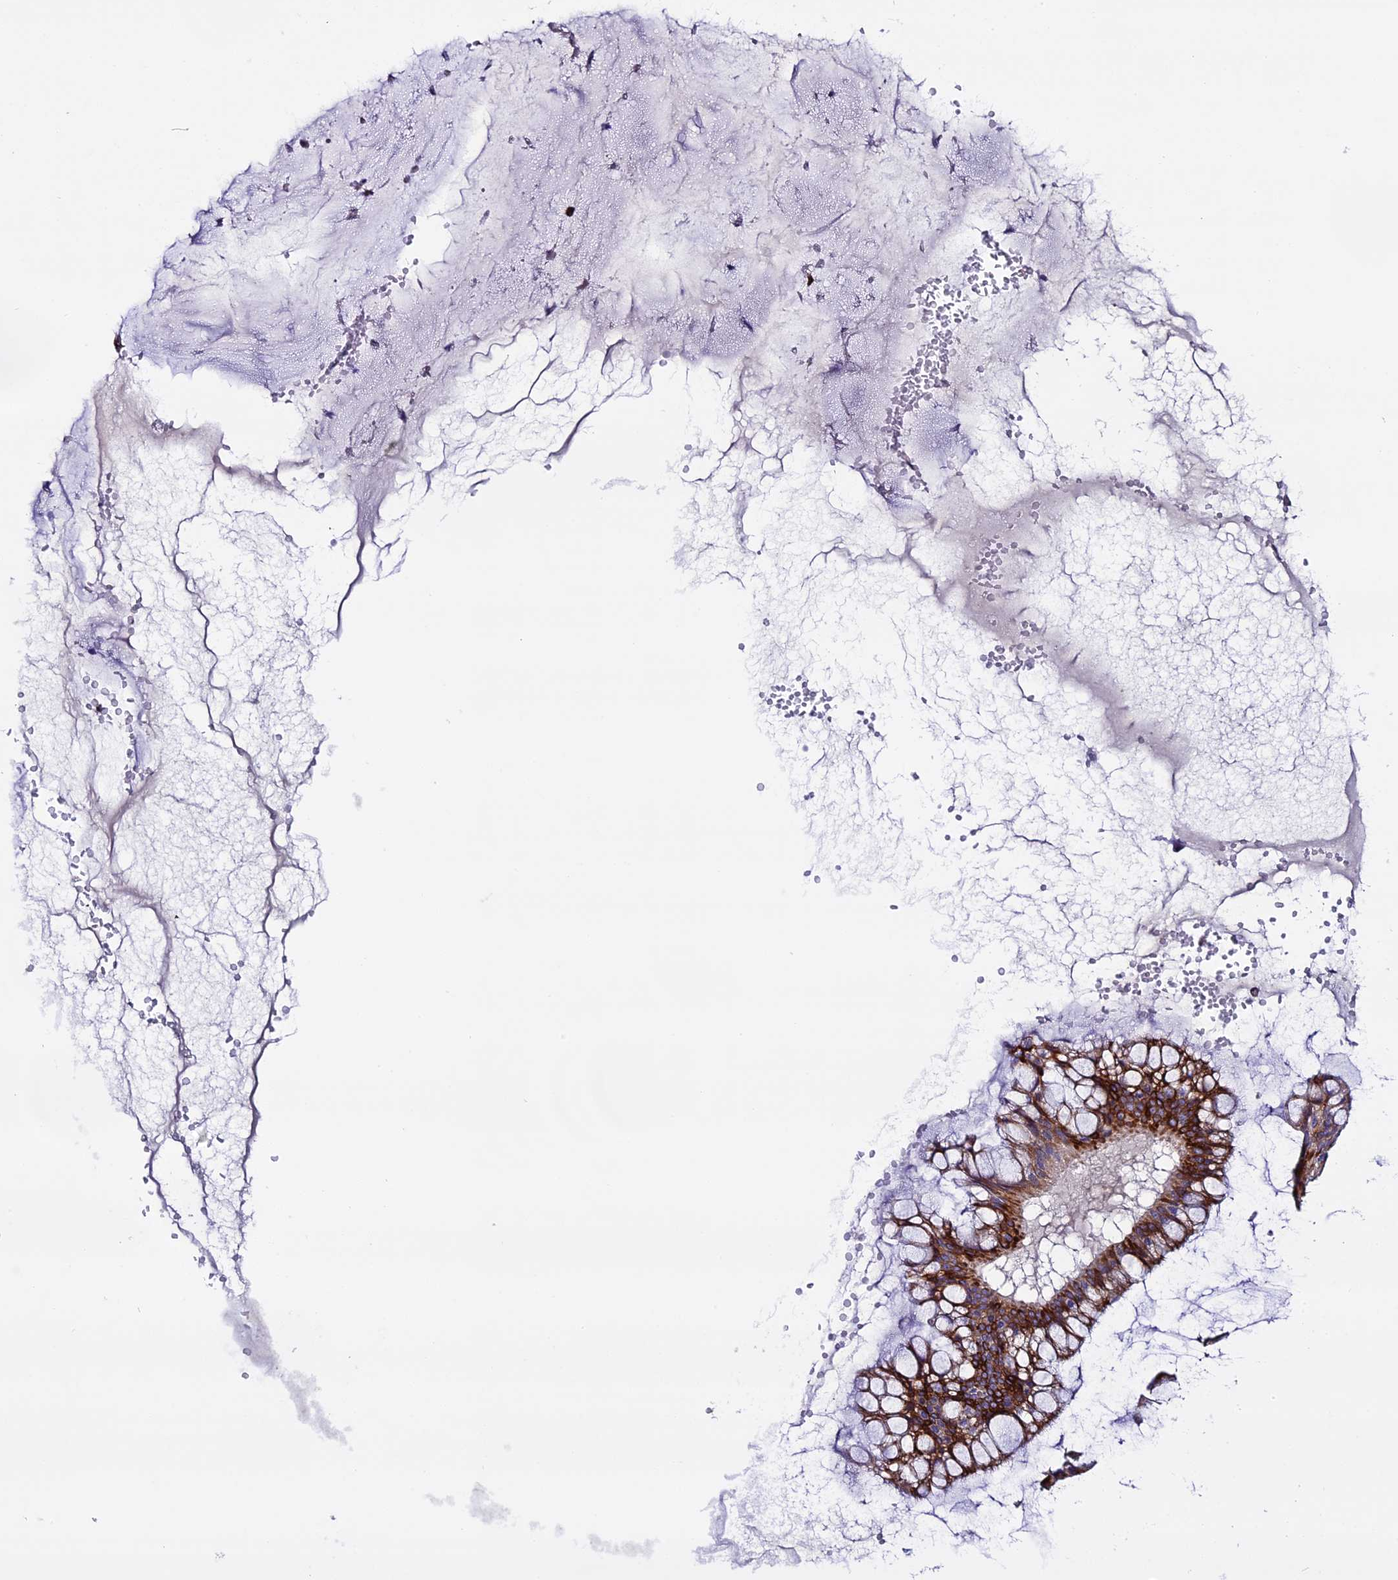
{"staining": {"intensity": "strong", "quantity": ">75%", "location": "cytoplasmic/membranous"}, "tissue": "ovarian cancer", "cell_type": "Tumor cells", "image_type": "cancer", "snomed": [{"axis": "morphology", "description": "Cystadenocarcinoma, mucinous, NOS"}, {"axis": "topography", "description": "Ovary"}], "caption": "Brown immunohistochemical staining in ovarian cancer shows strong cytoplasmic/membranous positivity in about >75% of tumor cells. (DAB (3,3'-diaminobenzidine) IHC, brown staining for protein, blue staining for nuclei).", "gene": "NOD2", "patient": {"sex": "female", "age": 73}}